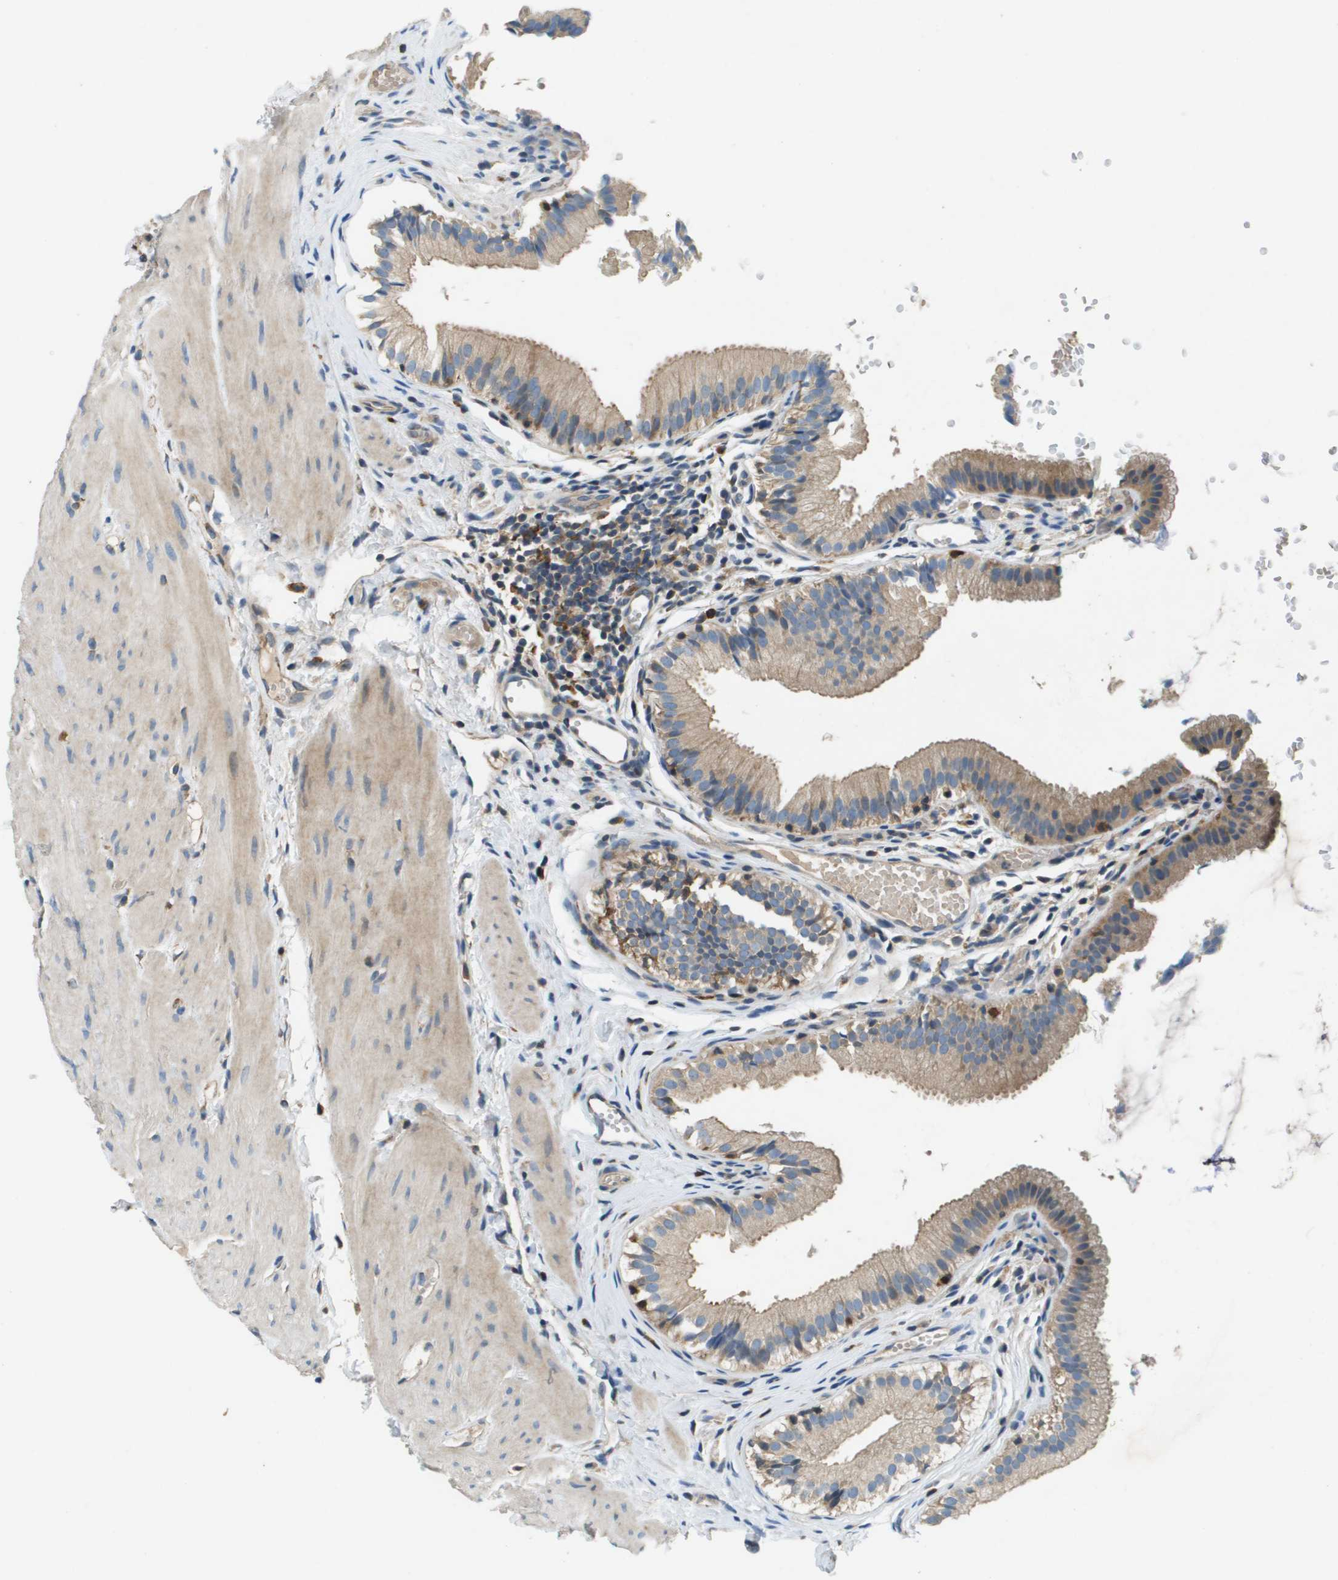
{"staining": {"intensity": "moderate", "quantity": ">75%", "location": "cytoplasmic/membranous"}, "tissue": "gallbladder", "cell_type": "Glandular cells", "image_type": "normal", "snomed": [{"axis": "morphology", "description": "Normal tissue, NOS"}, {"axis": "topography", "description": "Gallbladder"}], "caption": "Gallbladder was stained to show a protein in brown. There is medium levels of moderate cytoplasmic/membranous positivity in about >75% of glandular cells. (brown staining indicates protein expression, while blue staining denotes nuclei).", "gene": "SAMSN1", "patient": {"sex": "female", "age": 26}}